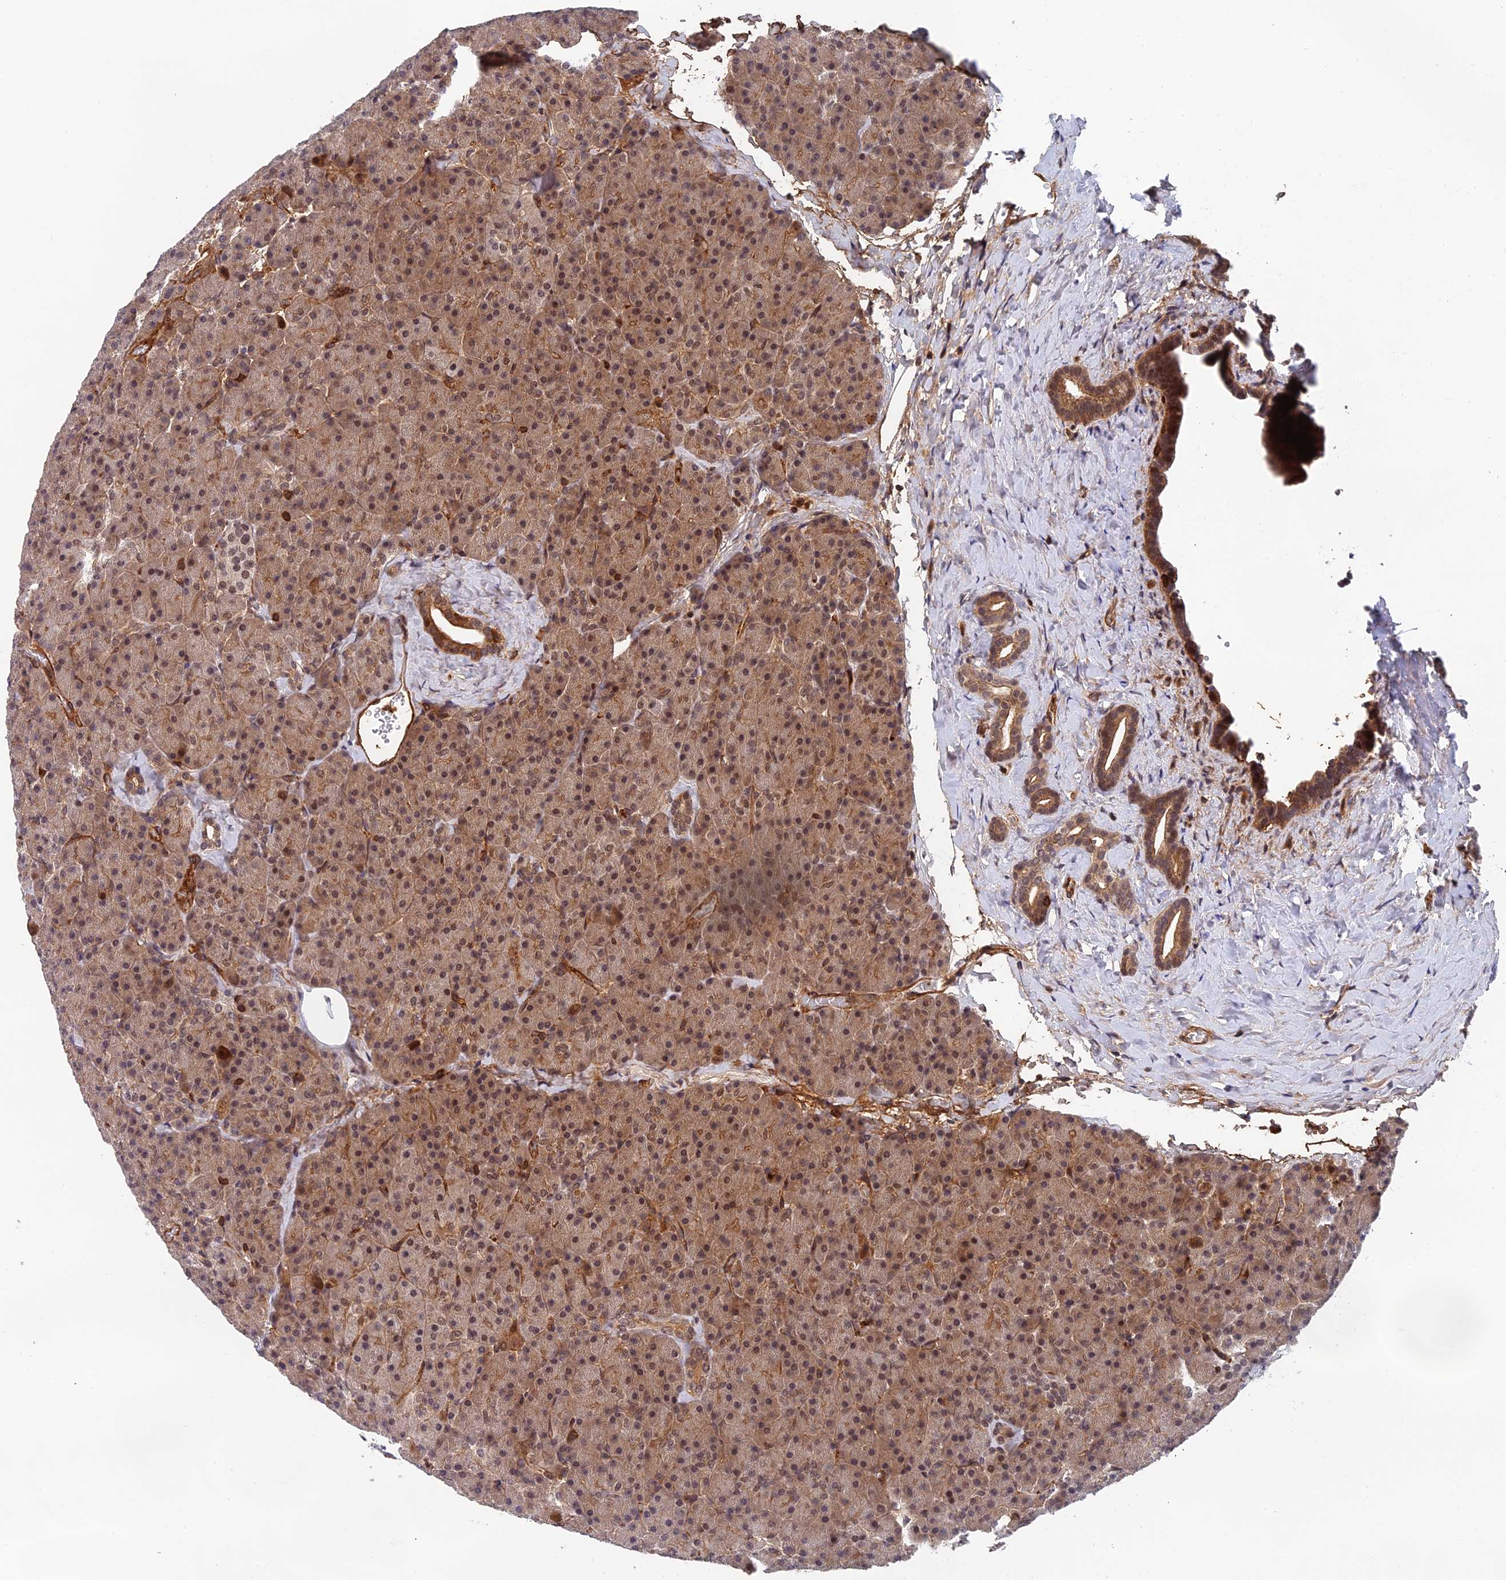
{"staining": {"intensity": "moderate", "quantity": "25%-75%", "location": "cytoplasmic/membranous,nuclear"}, "tissue": "pancreas", "cell_type": "Exocrine glandular cells", "image_type": "normal", "snomed": [{"axis": "morphology", "description": "Normal tissue, NOS"}, {"axis": "morphology", "description": "Carcinoid, malignant, NOS"}, {"axis": "topography", "description": "Pancreas"}], "caption": "Immunohistochemical staining of normal pancreas shows medium levels of moderate cytoplasmic/membranous,nuclear staining in about 25%-75% of exocrine glandular cells.", "gene": "OSBPL1A", "patient": {"sex": "female", "age": 35}}